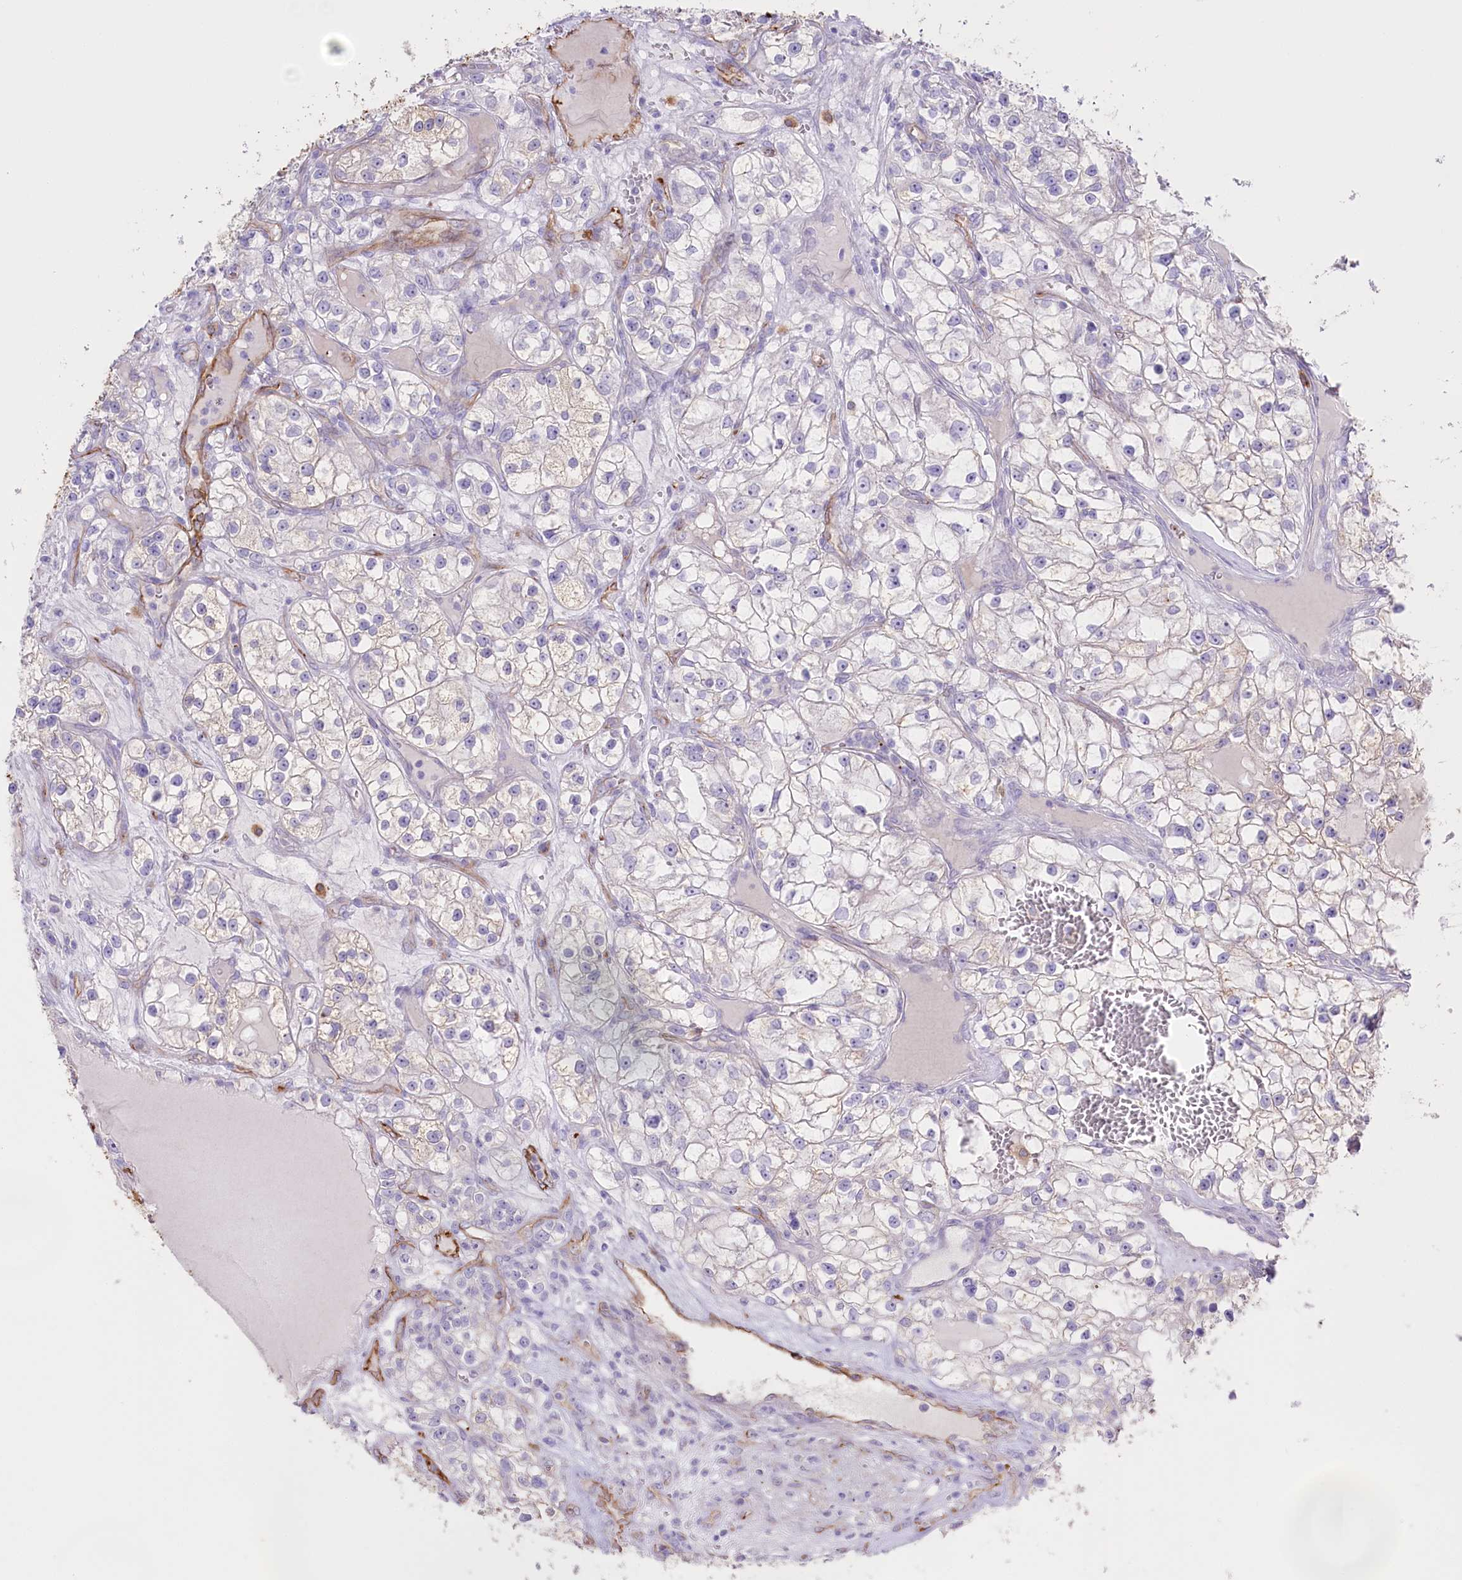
{"staining": {"intensity": "negative", "quantity": "none", "location": "none"}, "tissue": "renal cancer", "cell_type": "Tumor cells", "image_type": "cancer", "snomed": [{"axis": "morphology", "description": "Adenocarcinoma, NOS"}, {"axis": "topography", "description": "Kidney"}], "caption": "The IHC micrograph has no significant expression in tumor cells of adenocarcinoma (renal) tissue. (DAB immunohistochemistry visualized using brightfield microscopy, high magnification).", "gene": "SLC39A10", "patient": {"sex": "female", "age": 57}}